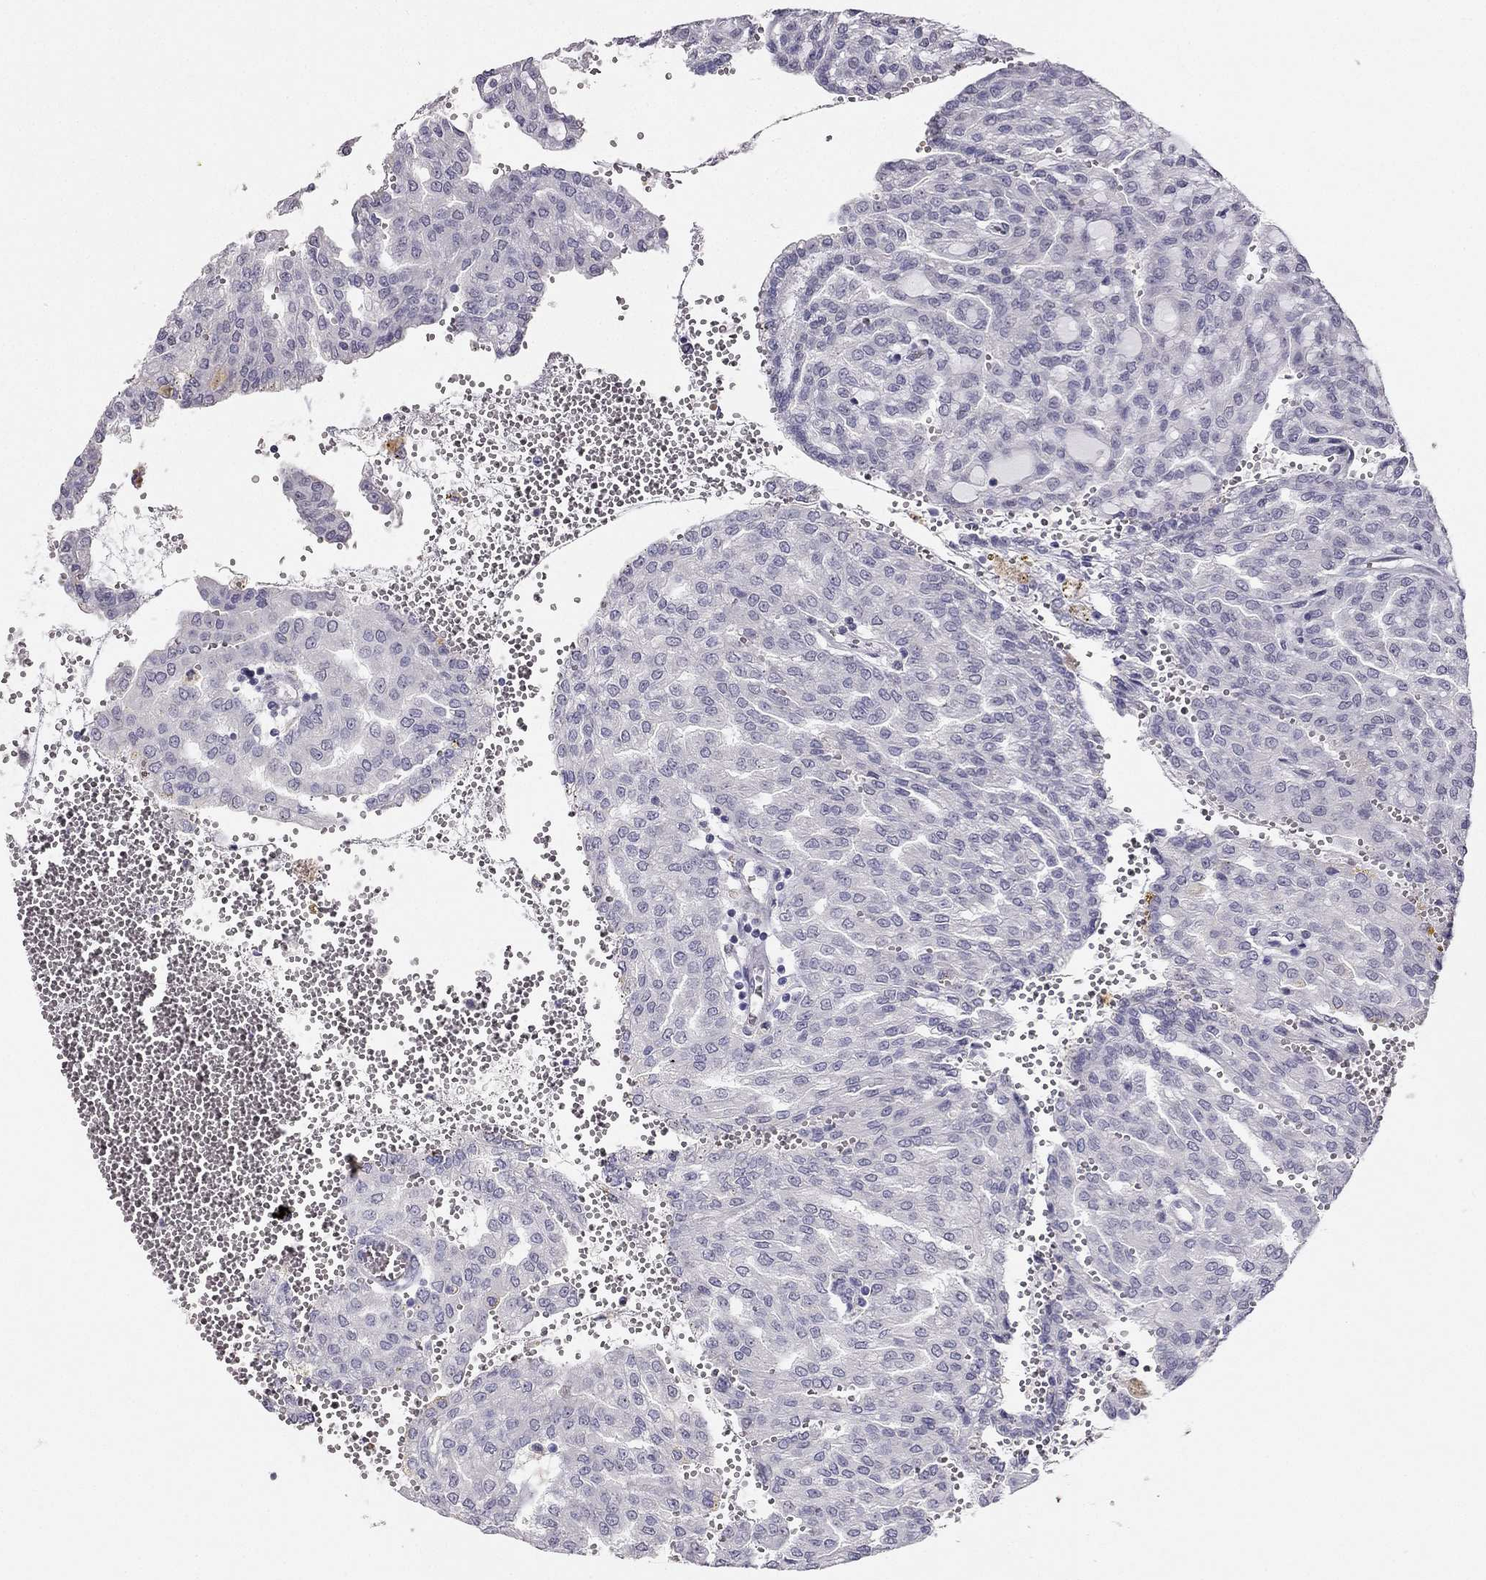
{"staining": {"intensity": "negative", "quantity": "none", "location": "none"}, "tissue": "renal cancer", "cell_type": "Tumor cells", "image_type": "cancer", "snomed": [{"axis": "morphology", "description": "Adenocarcinoma, NOS"}, {"axis": "topography", "description": "Kidney"}], "caption": "This is an IHC micrograph of renal adenocarcinoma. There is no positivity in tumor cells.", "gene": "CALB2", "patient": {"sex": "male", "age": 63}}